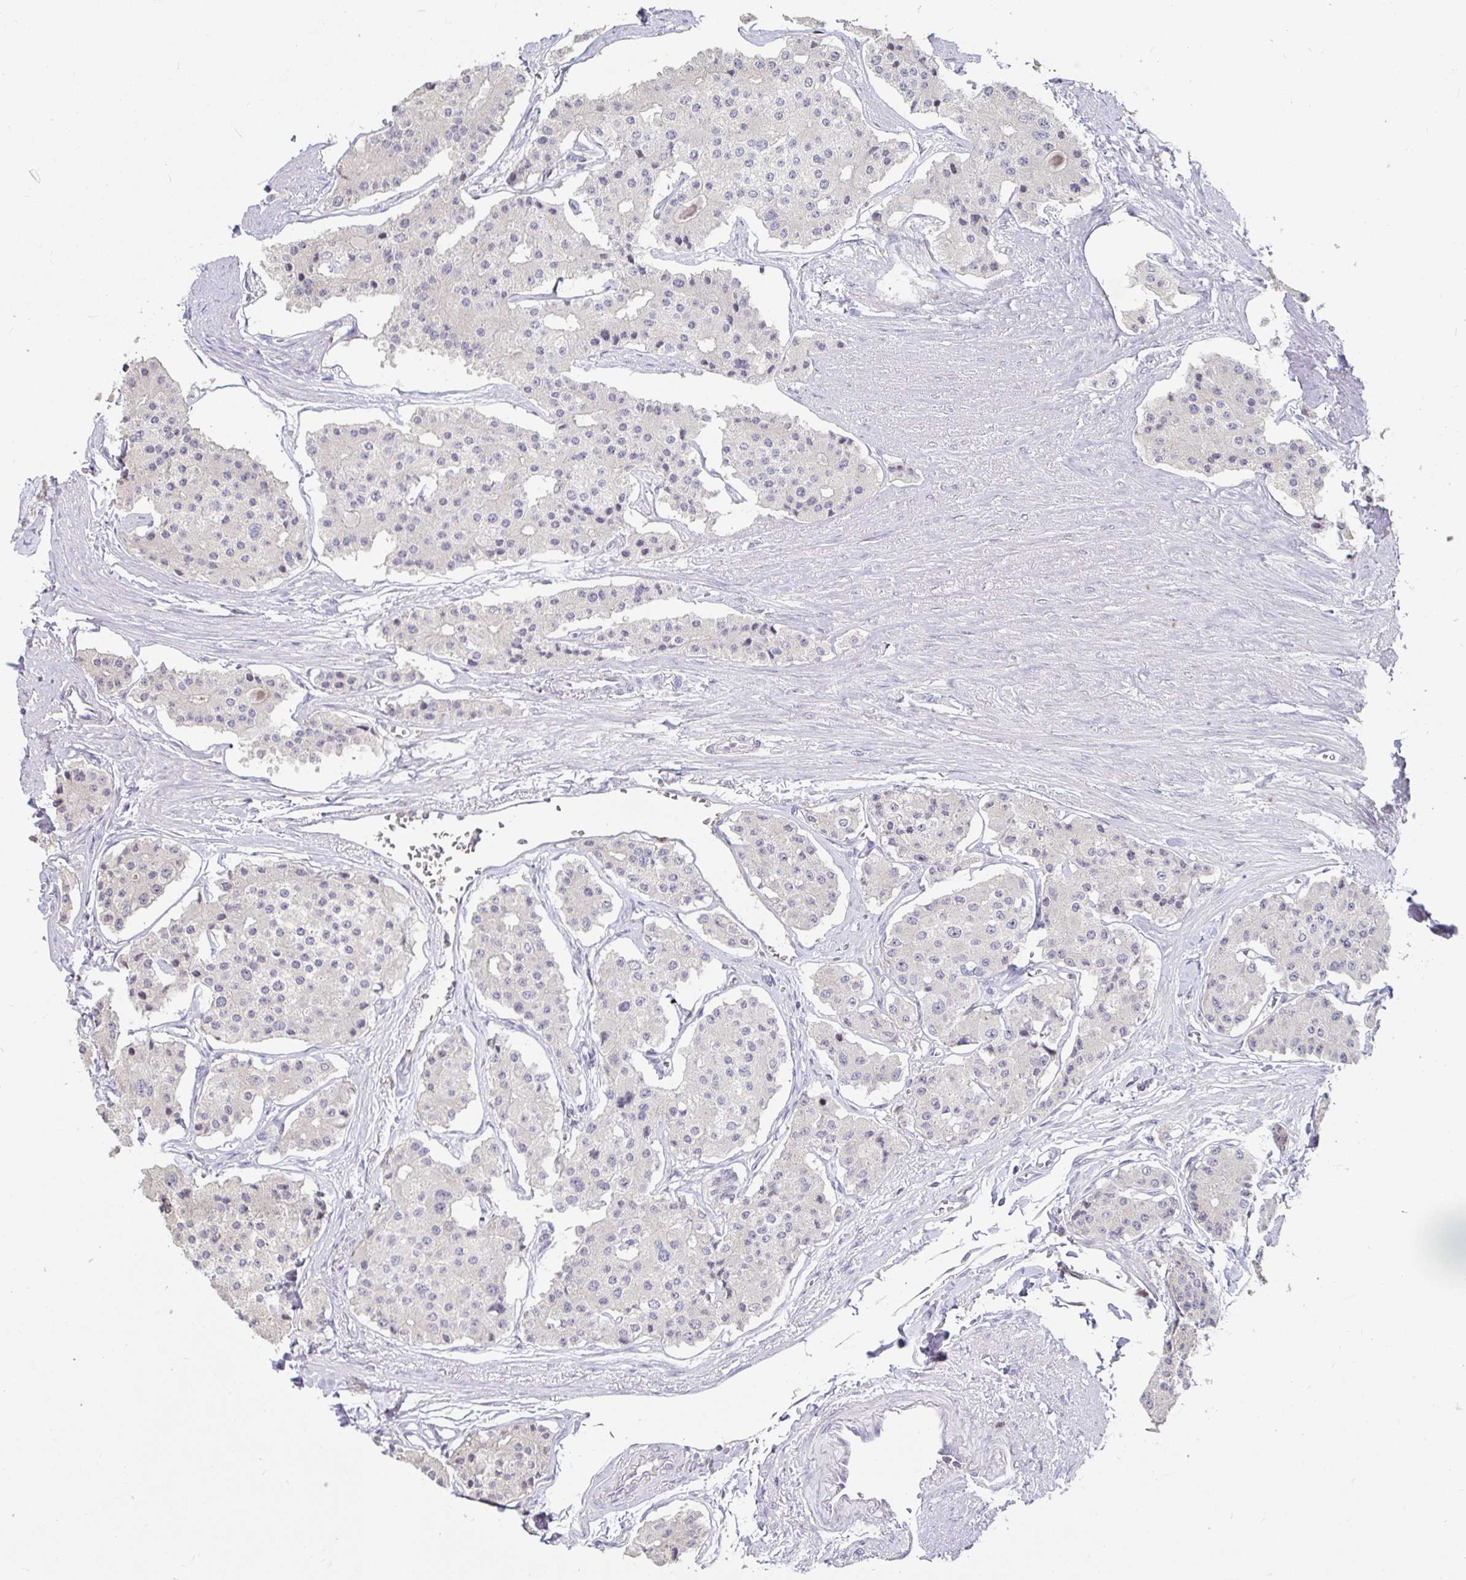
{"staining": {"intensity": "negative", "quantity": "none", "location": "none"}, "tissue": "carcinoid", "cell_type": "Tumor cells", "image_type": "cancer", "snomed": [{"axis": "morphology", "description": "Carcinoid, malignant, NOS"}, {"axis": "topography", "description": "Small intestine"}], "caption": "This histopathology image is of carcinoid (malignant) stained with IHC to label a protein in brown with the nuclei are counter-stained blue. There is no positivity in tumor cells.", "gene": "ANLN", "patient": {"sex": "female", "age": 65}}